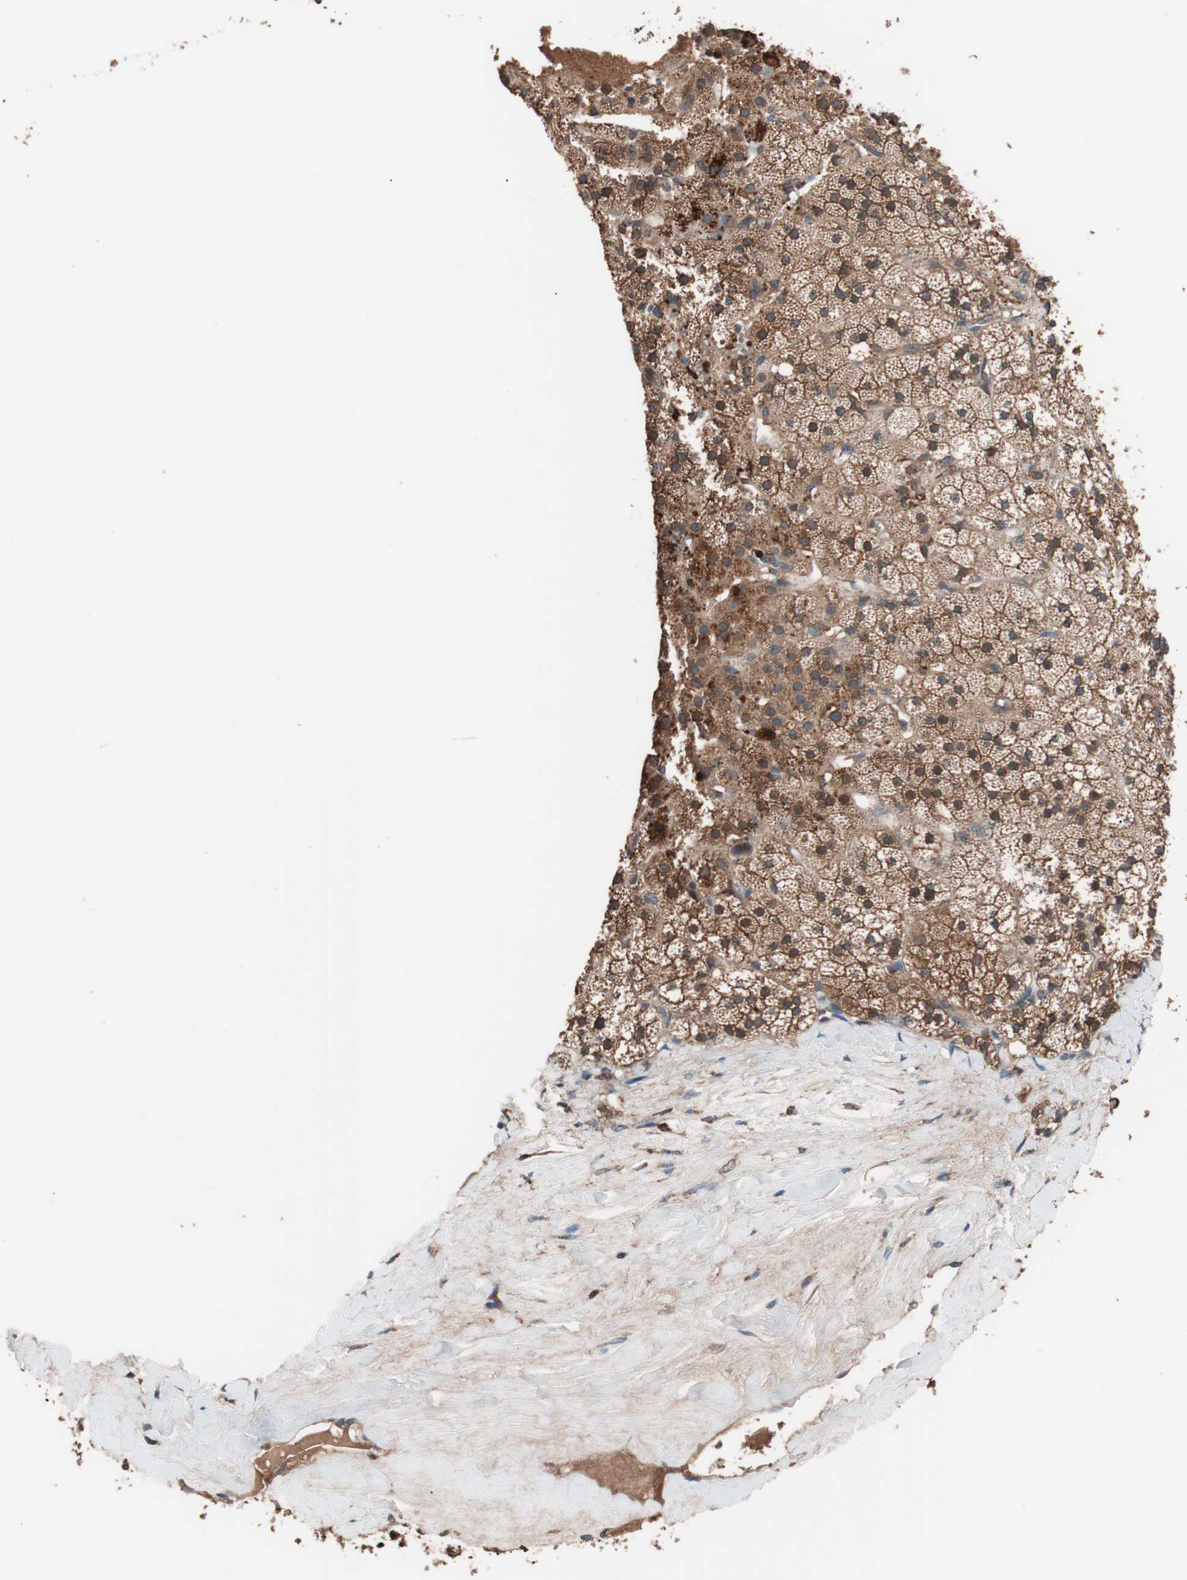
{"staining": {"intensity": "strong", "quantity": ">75%", "location": "cytoplasmic/membranous"}, "tissue": "adrenal gland", "cell_type": "Glandular cells", "image_type": "normal", "snomed": [{"axis": "morphology", "description": "Normal tissue, NOS"}, {"axis": "topography", "description": "Adrenal gland"}], "caption": "The immunohistochemical stain shows strong cytoplasmic/membranous expression in glandular cells of unremarkable adrenal gland.", "gene": "GLYCTK", "patient": {"sex": "male", "age": 35}}